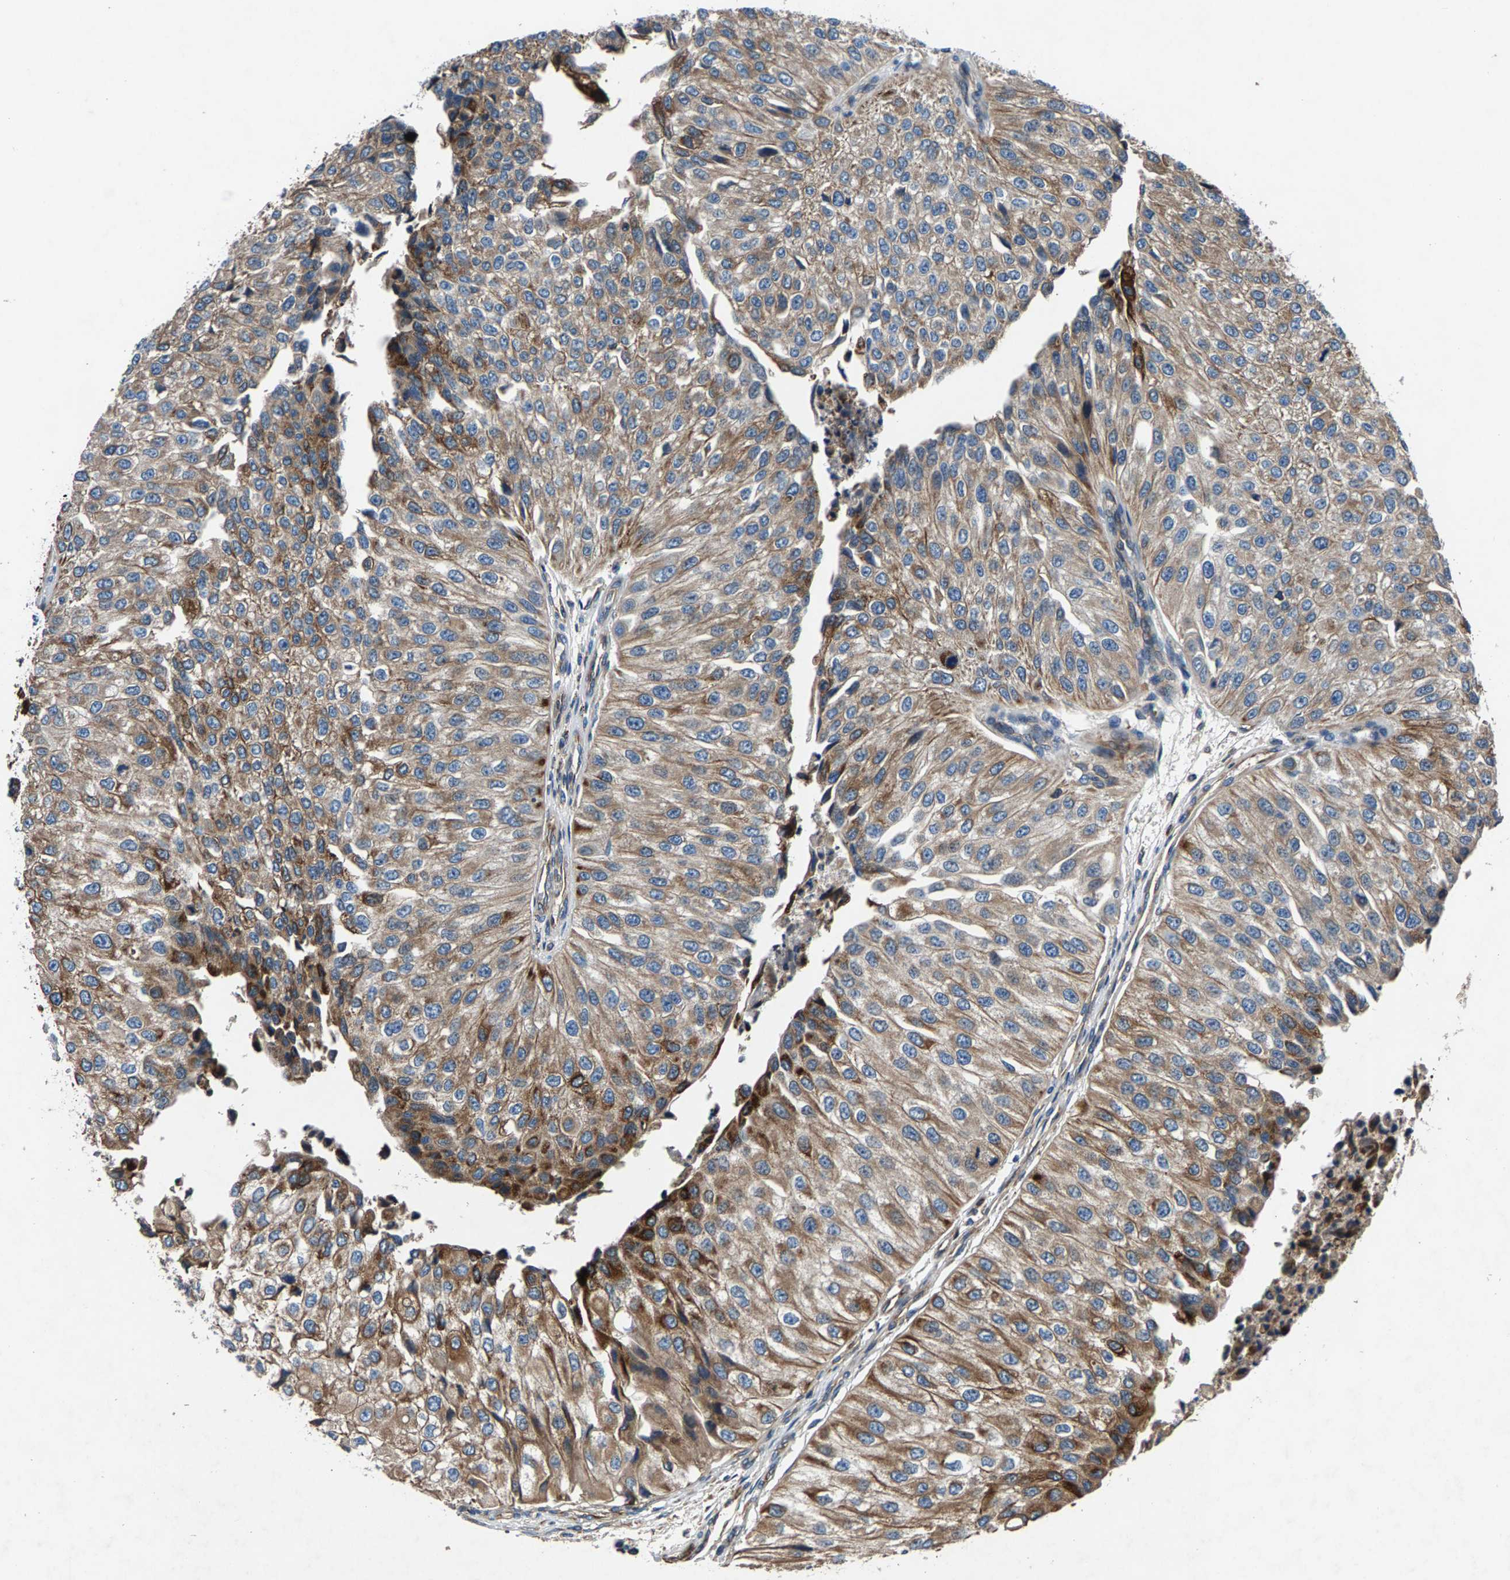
{"staining": {"intensity": "moderate", "quantity": ">75%", "location": "cytoplasmic/membranous"}, "tissue": "urothelial cancer", "cell_type": "Tumor cells", "image_type": "cancer", "snomed": [{"axis": "morphology", "description": "Urothelial carcinoma, High grade"}, {"axis": "topography", "description": "Kidney"}, {"axis": "topography", "description": "Urinary bladder"}], "caption": "Immunohistochemical staining of urothelial cancer demonstrates moderate cytoplasmic/membranous protein positivity in approximately >75% of tumor cells. Using DAB (brown) and hematoxylin (blue) stains, captured at high magnification using brightfield microscopy.", "gene": "LPCAT1", "patient": {"sex": "male", "age": 77}}